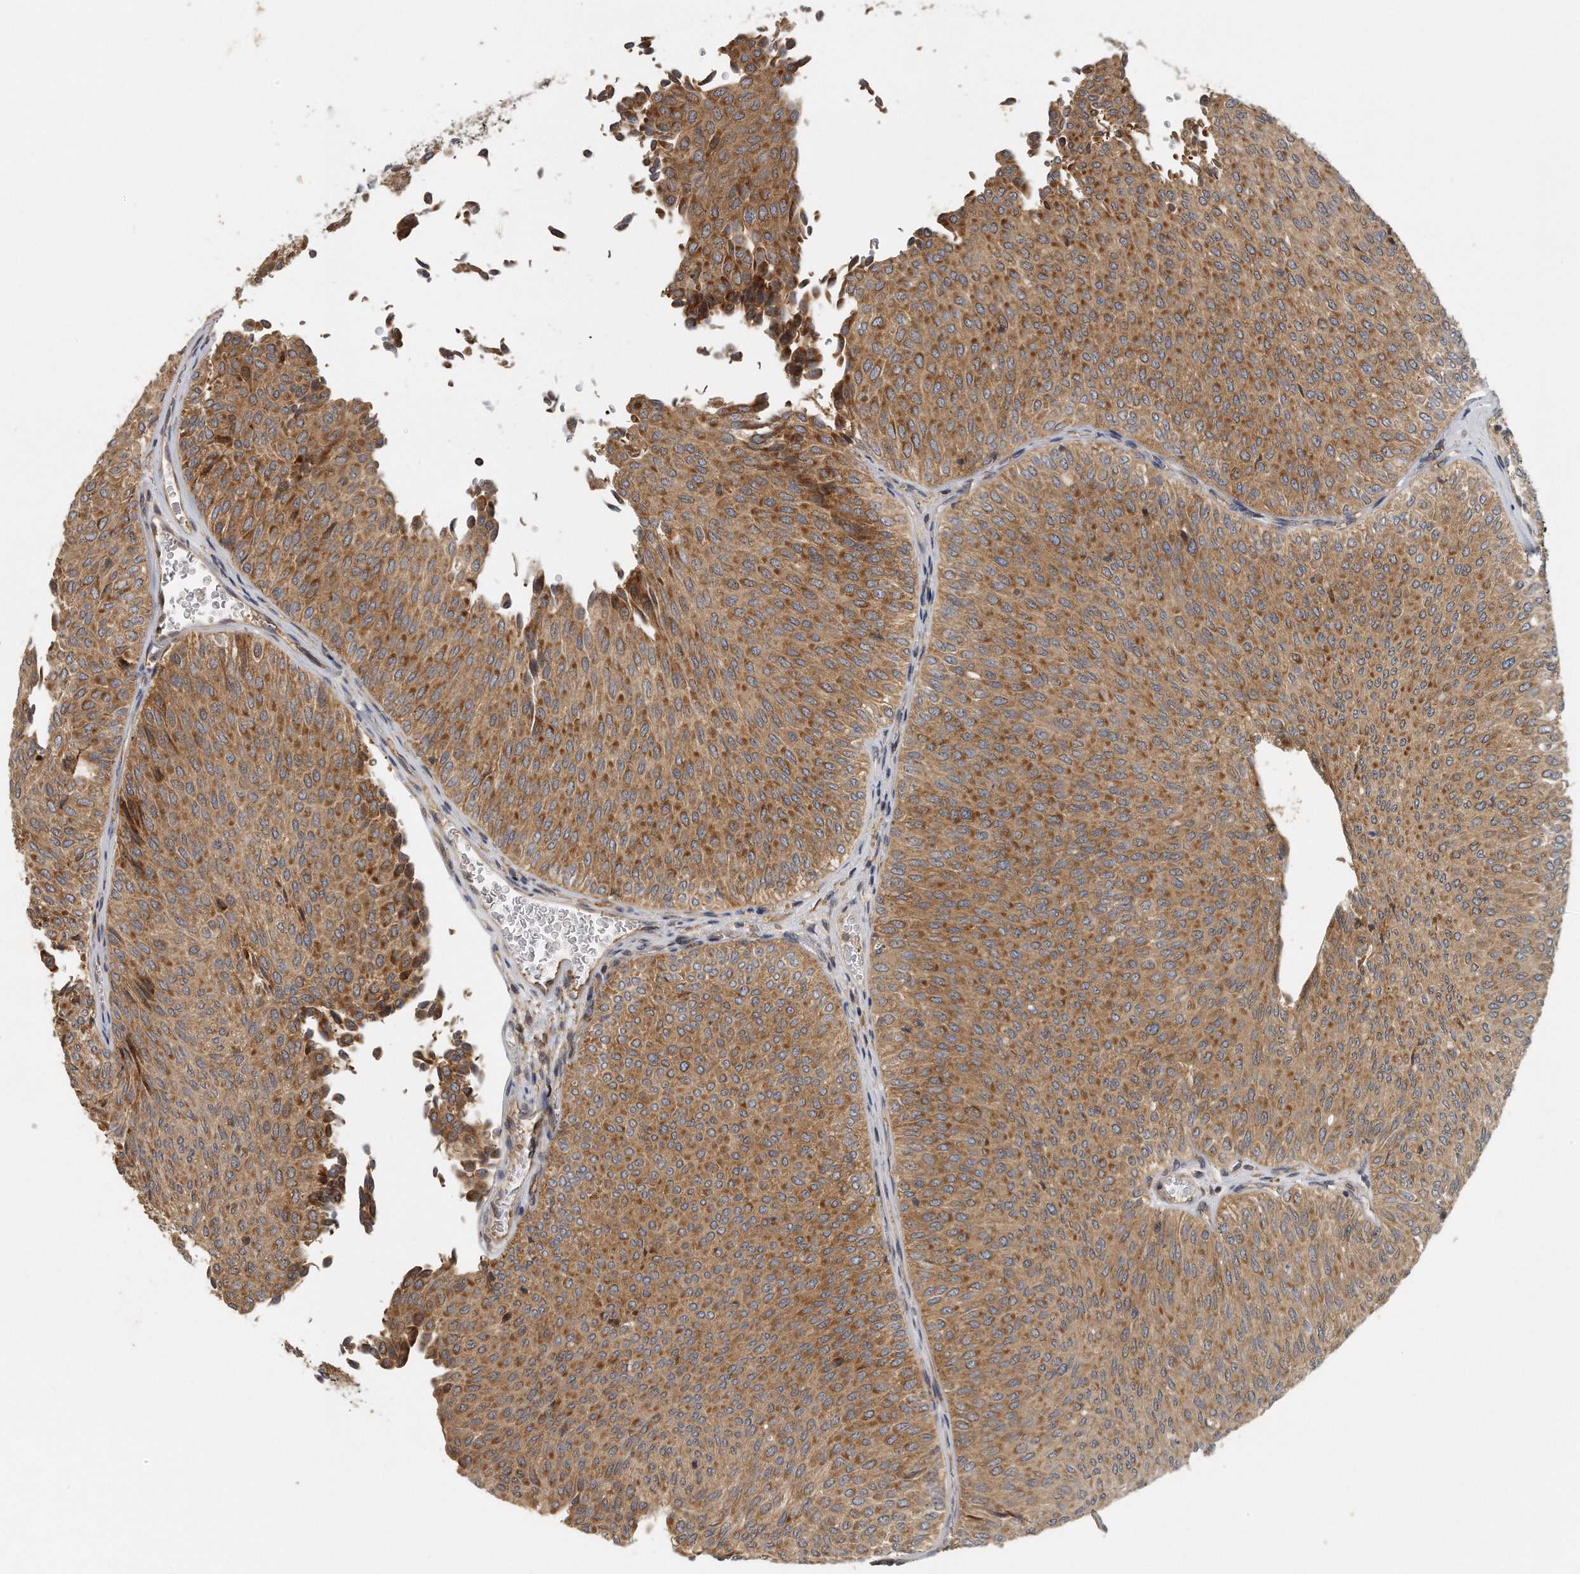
{"staining": {"intensity": "moderate", "quantity": ">75%", "location": "cytoplasmic/membranous"}, "tissue": "urothelial cancer", "cell_type": "Tumor cells", "image_type": "cancer", "snomed": [{"axis": "morphology", "description": "Urothelial carcinoma, Low grade"}, {"axis": "topography", "description": "Urinary bladder"}], "caption": "This photomicrograph shows IHC staining of urothelial cancer, with medium moderate cytoplasmic/membranous expression in approximately >75% of tumor cells.", "gene": "EIF3I", "patient": {"sex": "male", "age": 78}}